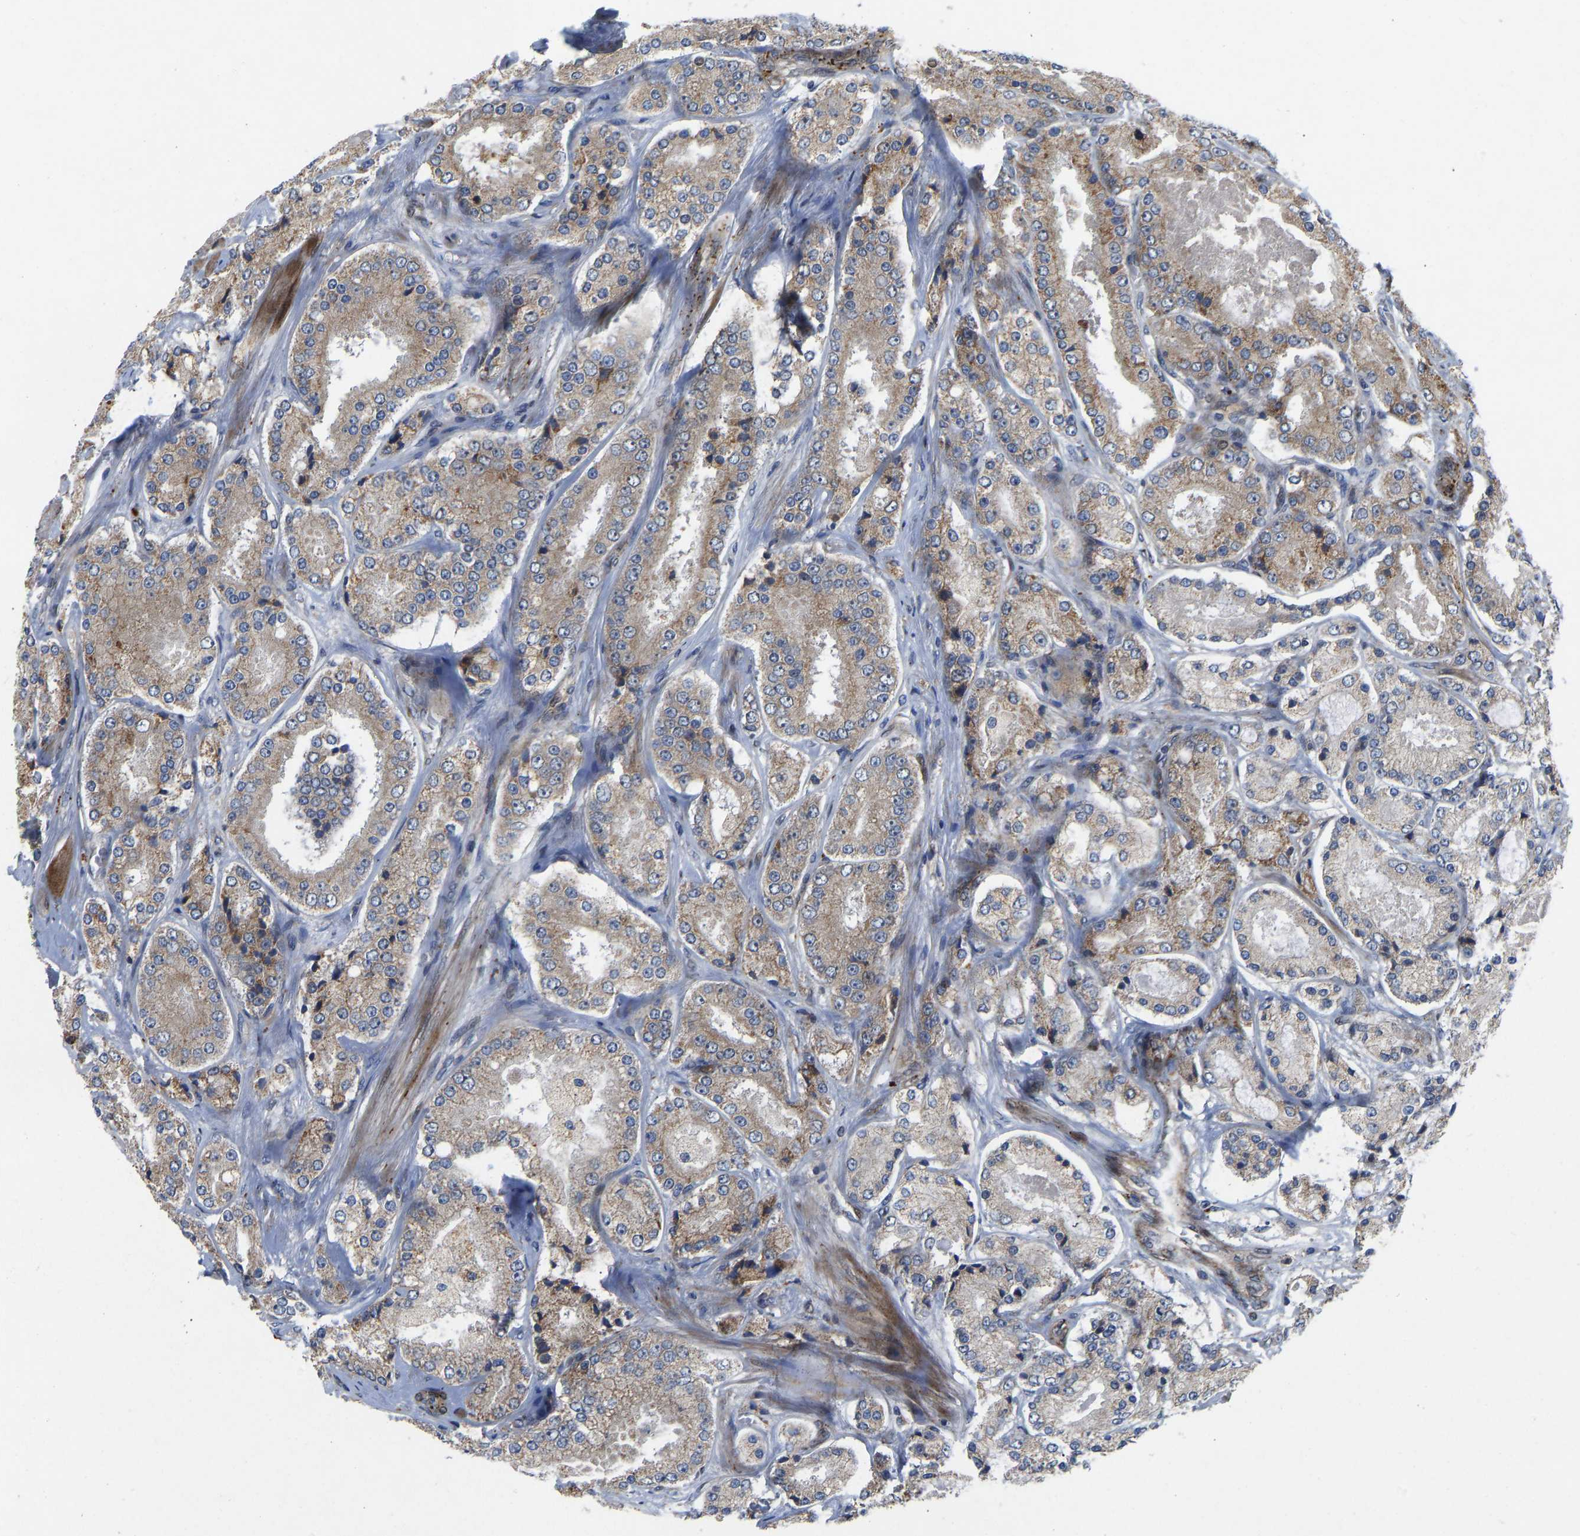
{"staining": {"intensity": "weak", "quantity": ">75%", "location": "cytoplasmic/membranous"}, "tissue": "prostate cancer", "cell_type": "Tumor cells", "image_type": "cancer", "snomed": [{"axis": "morphology", "description": "Adenocarcinoma, High grade"}, {"axis": "topography", "description": "Prostate"}], "caption": "Immunohistochemistry of prostate high-grade adenocarcinoma demonstrates low levels of weak cytoplasmic/membranous expression in about >75% of tumor cells.", "gene": "TMEM38B", "patient": {"sex": "male", "age": 65}}